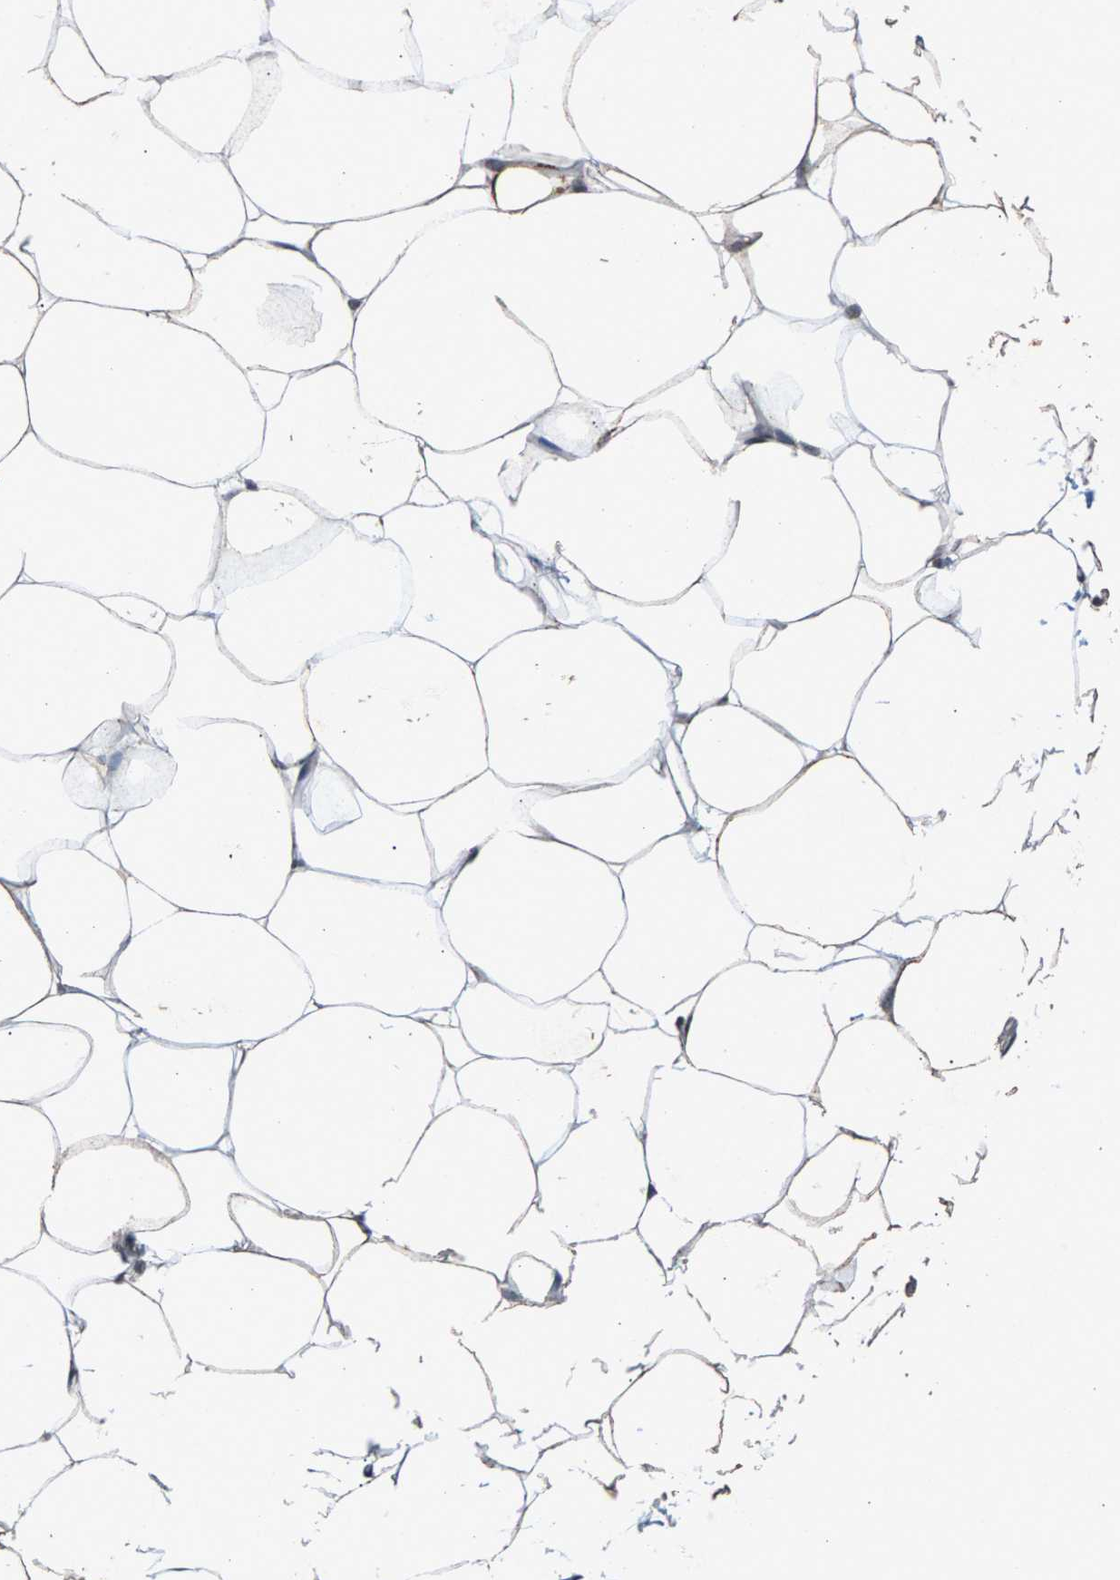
{"staining": {"intensity": "negative", "quantity": "none", "location": "none"}, "tissue": "adipose tissue", "cell_type": "Adipocytes", "image_type": "normal", "snomed": [{"axis": "morphology", "description": "Normal tissue, NOS"}, {"axis": "topography", "description": "Breast"}, {"axis": "topography", "description": "Adipose tissue"}], "caption": "The micrograph exhibits no staining of adipocytes in unremarkable adipose tissue.", "gene": "ZPR1", "patient": {"sex": "female", "age": 25}}